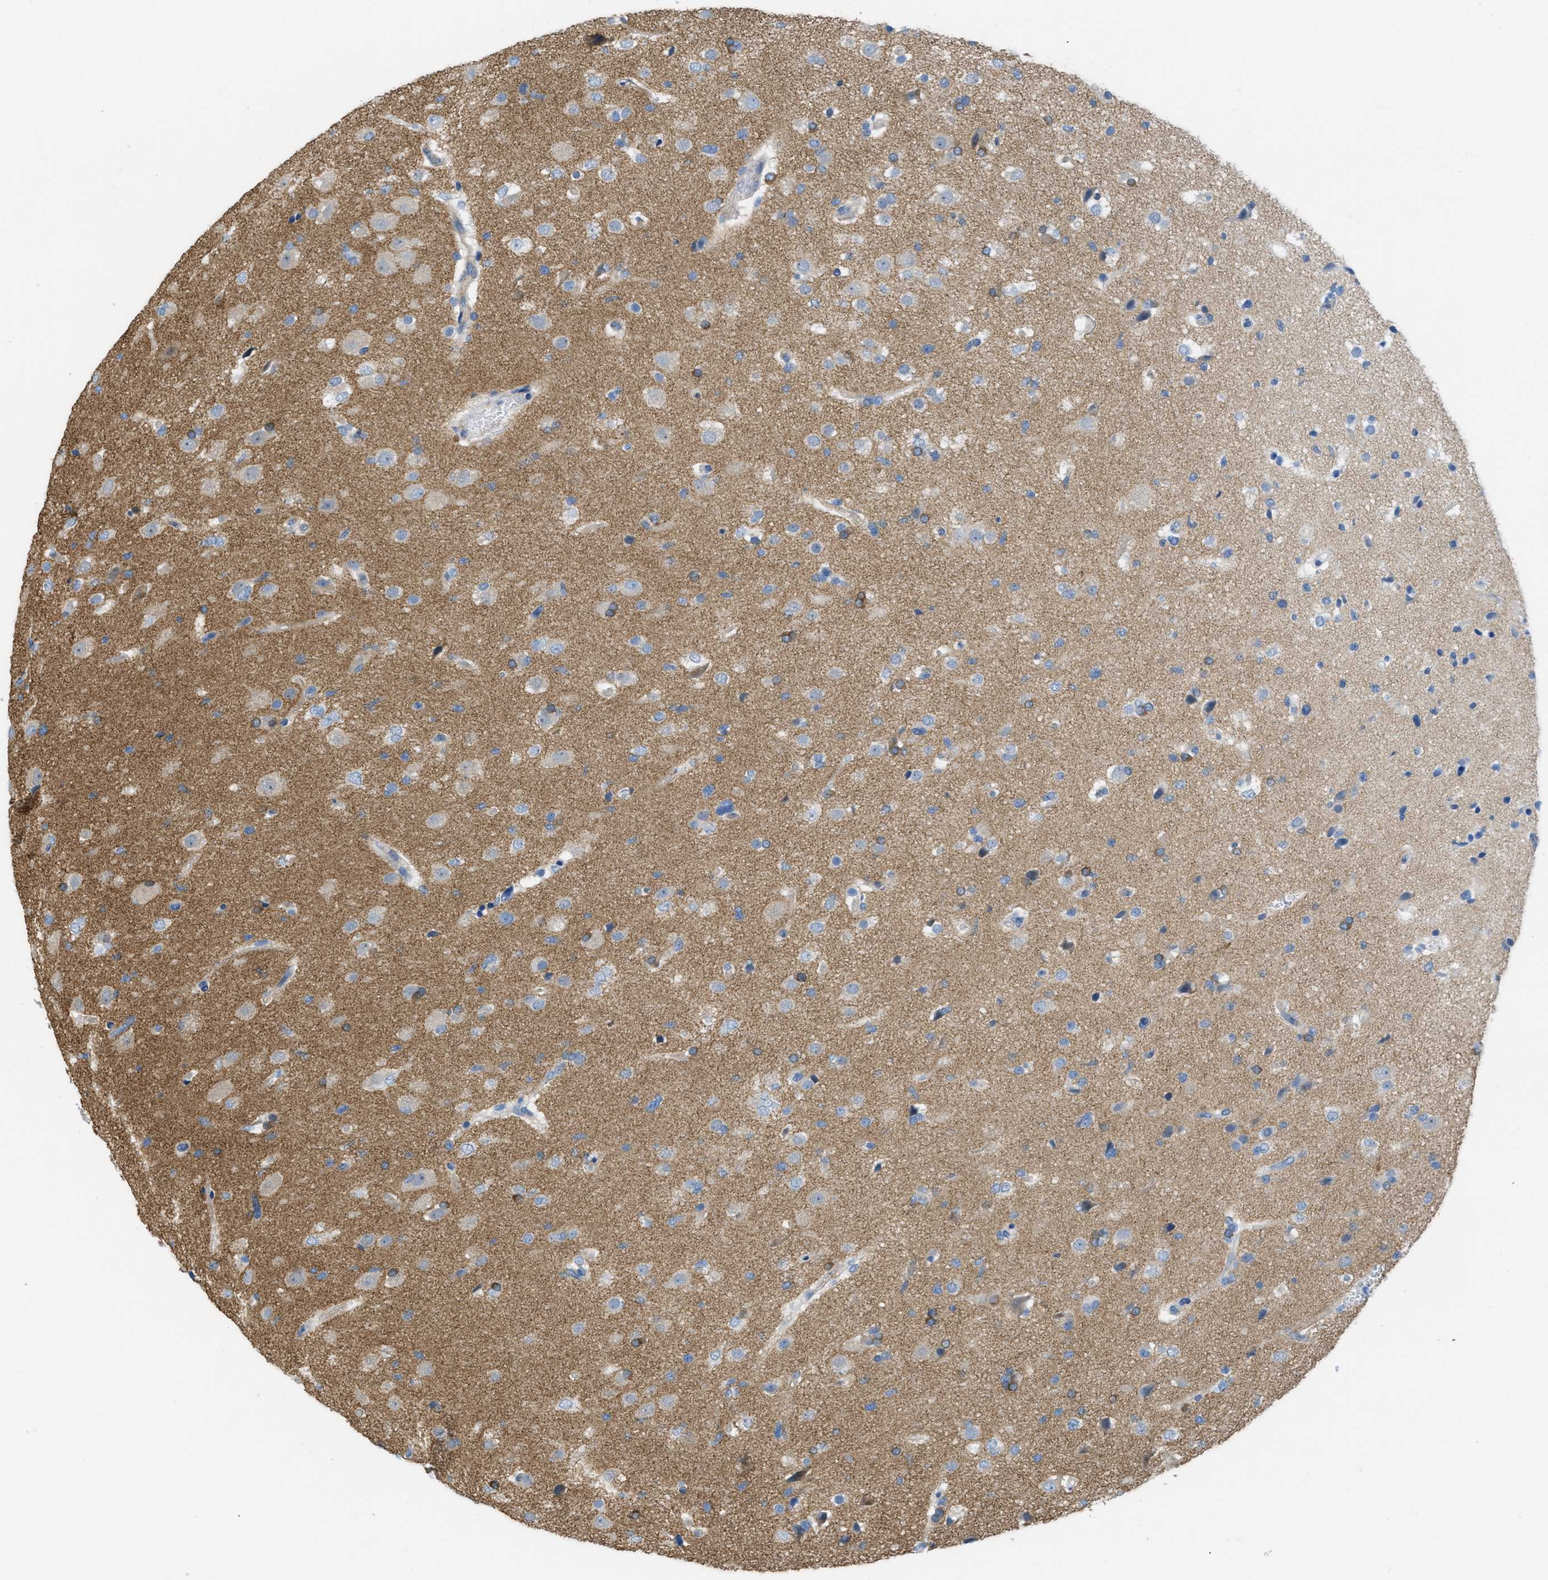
{"staining": {"intensity": "moderate", "quantity": "<25%", "location": "cytoplasmic/membranous"}, "tissue": "glioma", "cell_type": "Tumor cells", "image_type": "cancer", "snomed": [{"axis": "morphology", "description": "Glioma, malignant, High grade"}, {"axis": "topography", "description": "Brain"}], "caption": "IHC (DAB) staining of glioma reveals moderate cytoplasmic/membranous protein positivity in approximately <25% of tumor cells.", "gene": "ASGR1", "patient": {"sex": "male", "age": 33}}